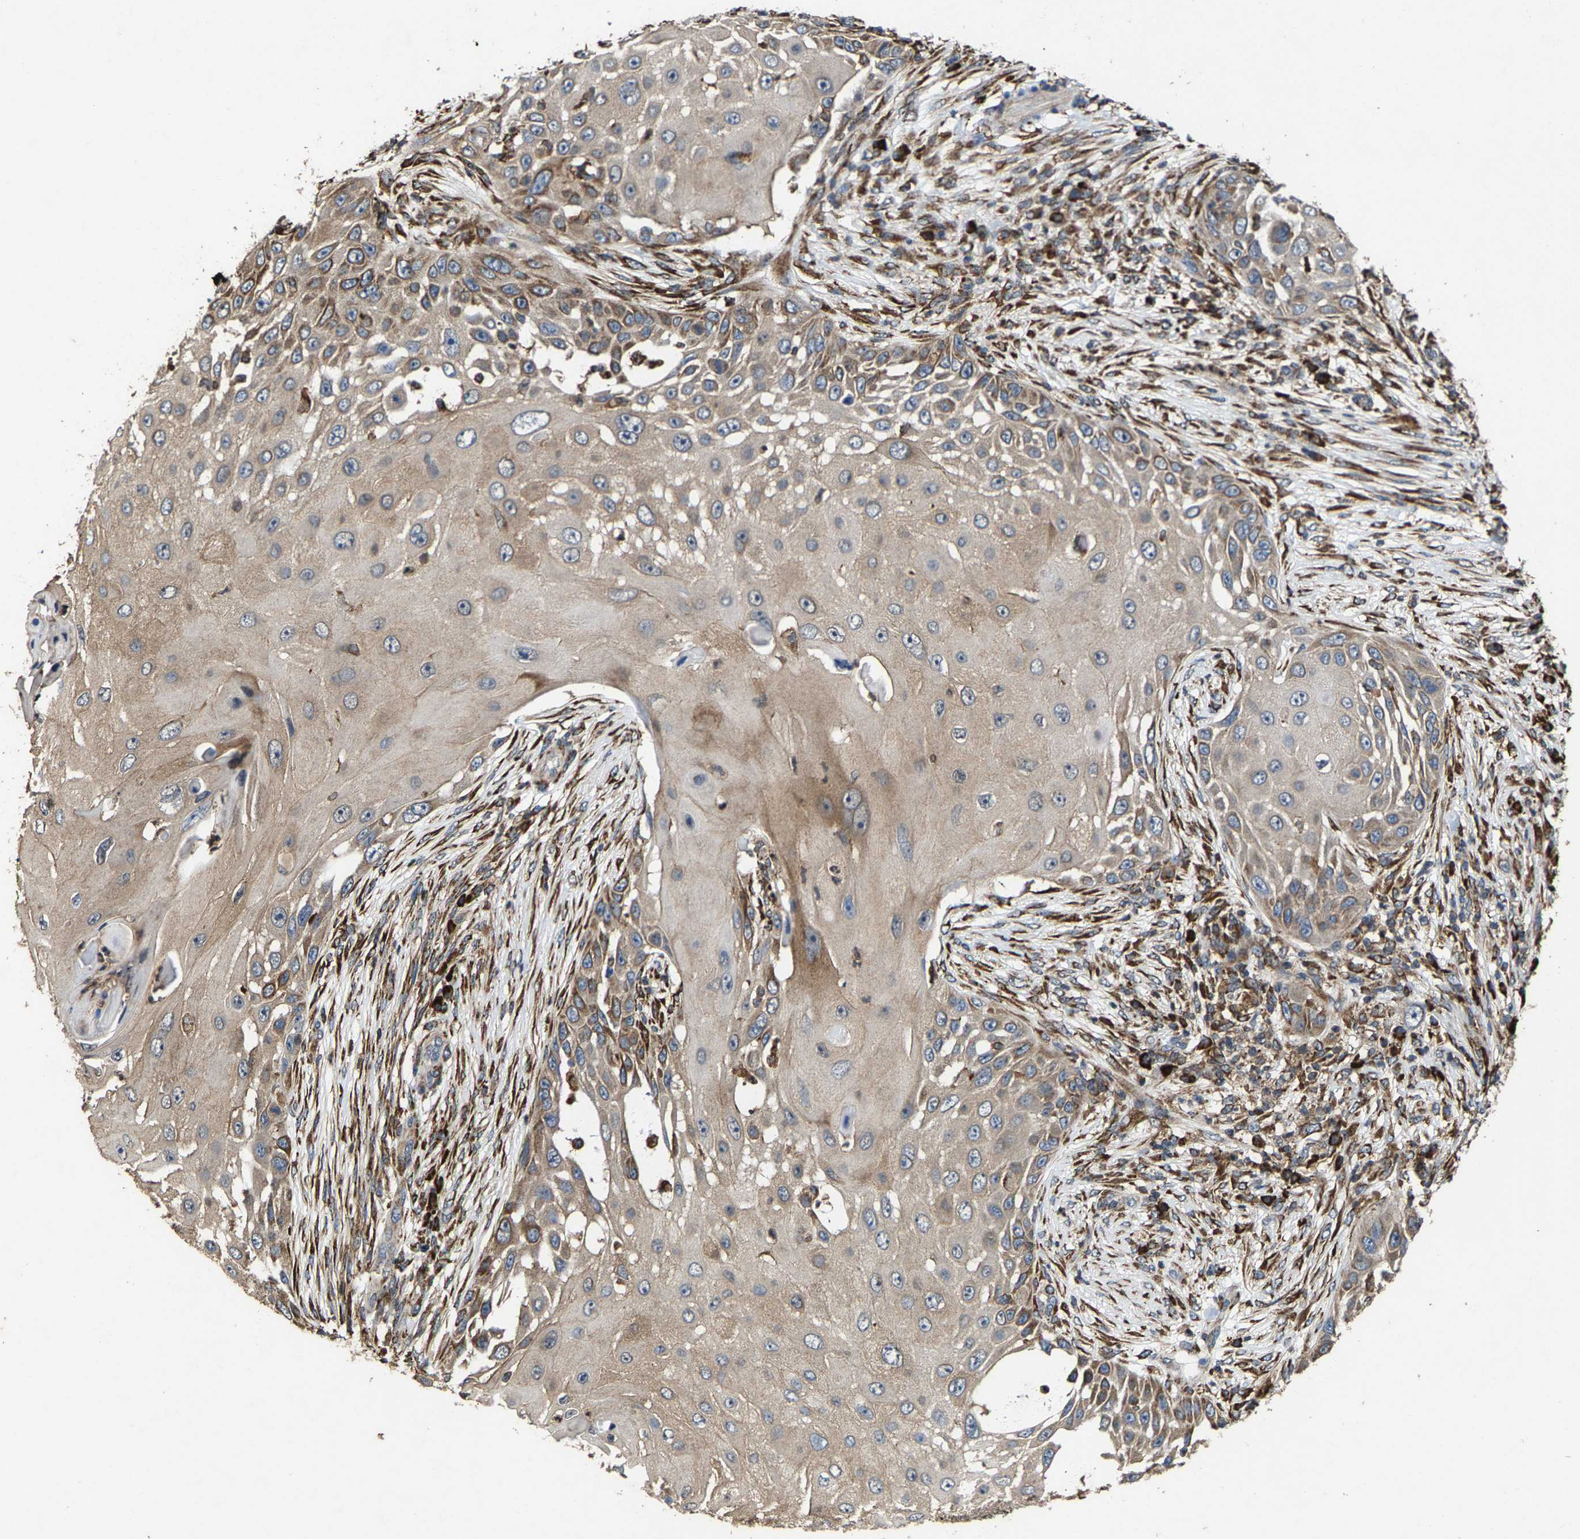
{"staining": {"intensity": "moderate", "quantity": "25%-75%", "location": "cytoplasmic/membranous"}, "tissue": "skin cancer", "cell_type": "Tumor cells", "image_type": "cancer", "snomed": [{"axis": "morphology", "description": "Squamous cell carcinoma, NOS"}, {"axis": "topography", "description": "Skin"}], "caption": "Immunohistochemistry (IHC) (DAB) staining of human skin cancer reveals moderate cytoplasmic/membranous protein positivity in about 25%-75% of tumor cells.", "gene": "FGD3", "patient": {"sex": "female", "age": 44}}